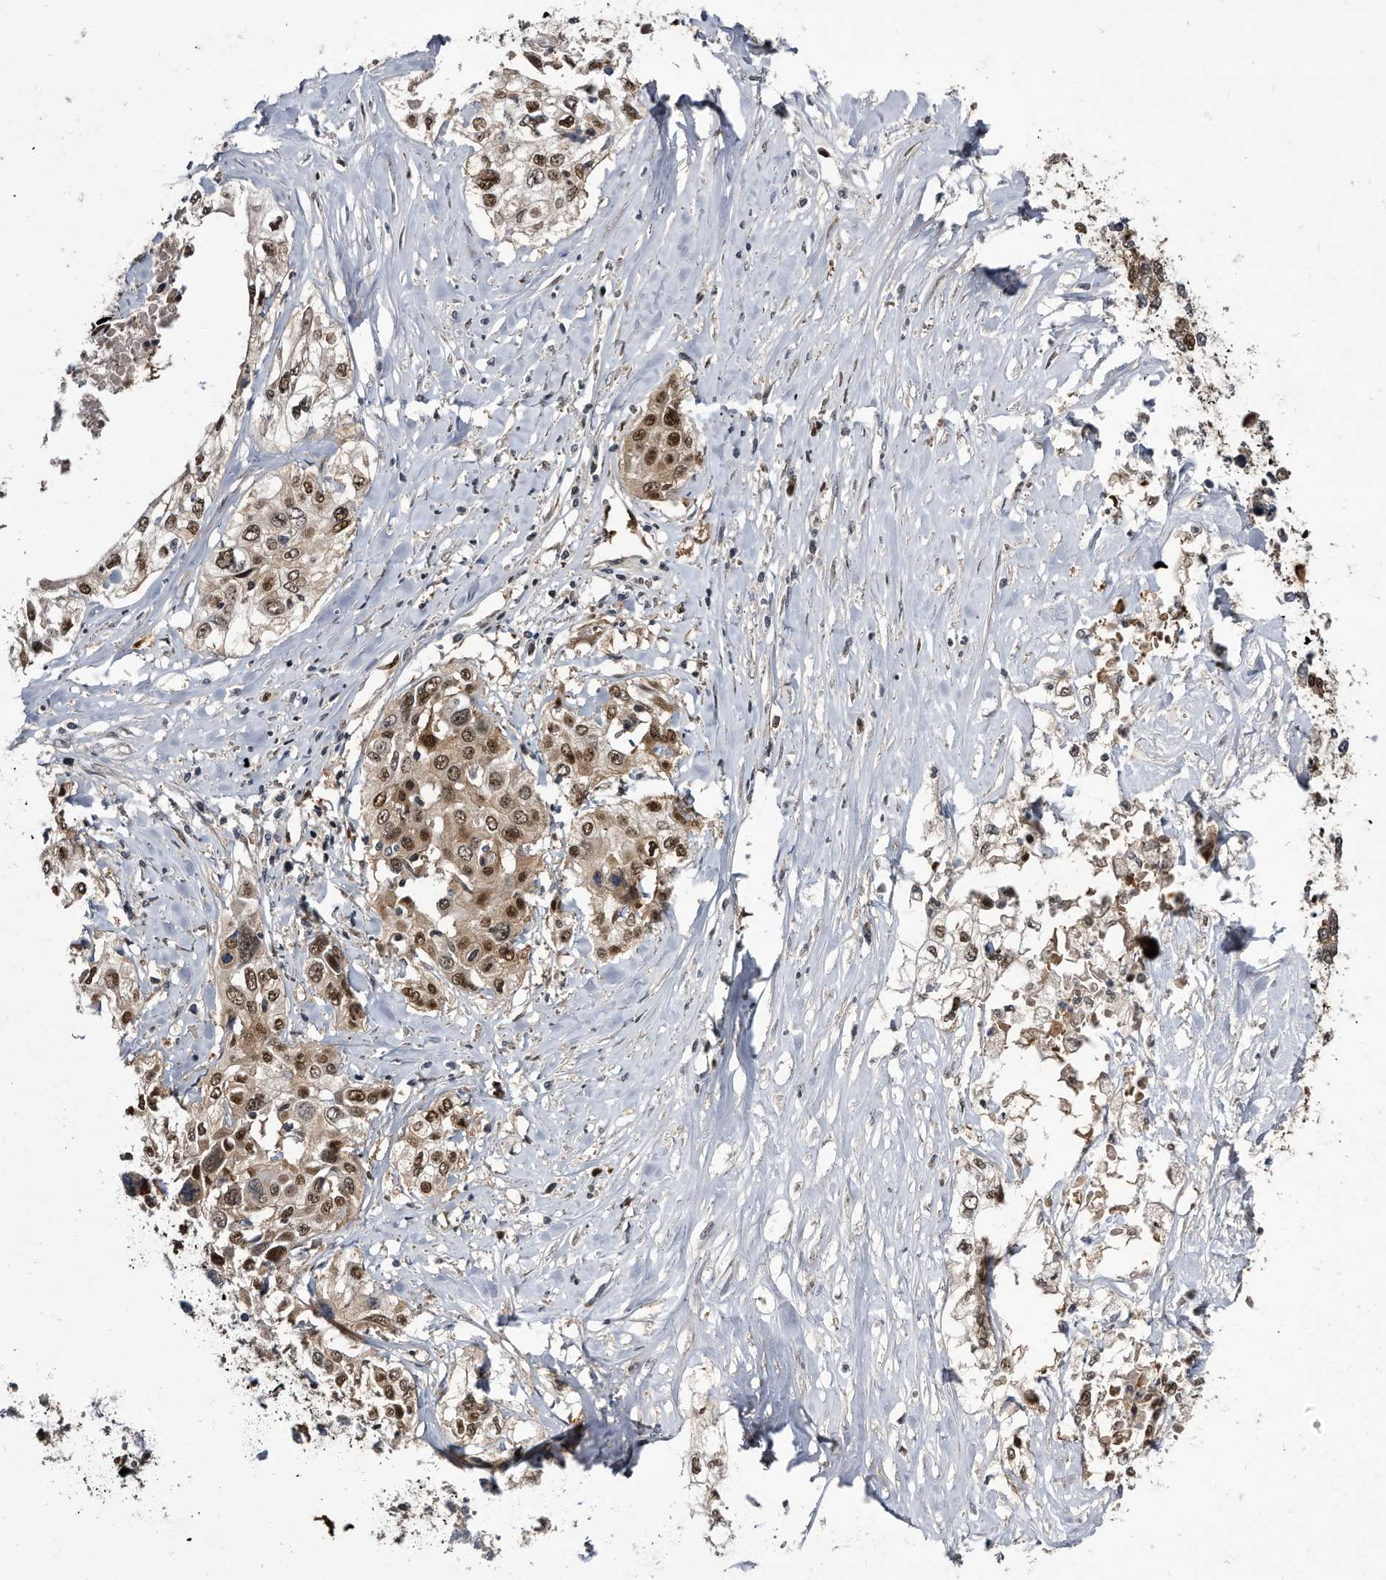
{"staining": {"intensity": "moderate", "quantity": ">75%", "location": "cytoplasmic/membranous,nuclear"}, "tissue": "cervical cancer", "cell_type": "Tumor cells", "image_type": "cancer", "snomed": [{"axis": "morphology", "description": "Squamous cell carcinoma, NOS"}, {"axis": "topography", "description": "Cervix"}], "caption": "Immunohistochemistry (IHC) of cervical squamous cell carcinoma demonstrates medium levels of moderate cytoplasmic/membranous and nuclear staining in approximately >75% of tumor cells.", "gene": "RAD23B", "patient": {"sex": "female", "age": 31}}